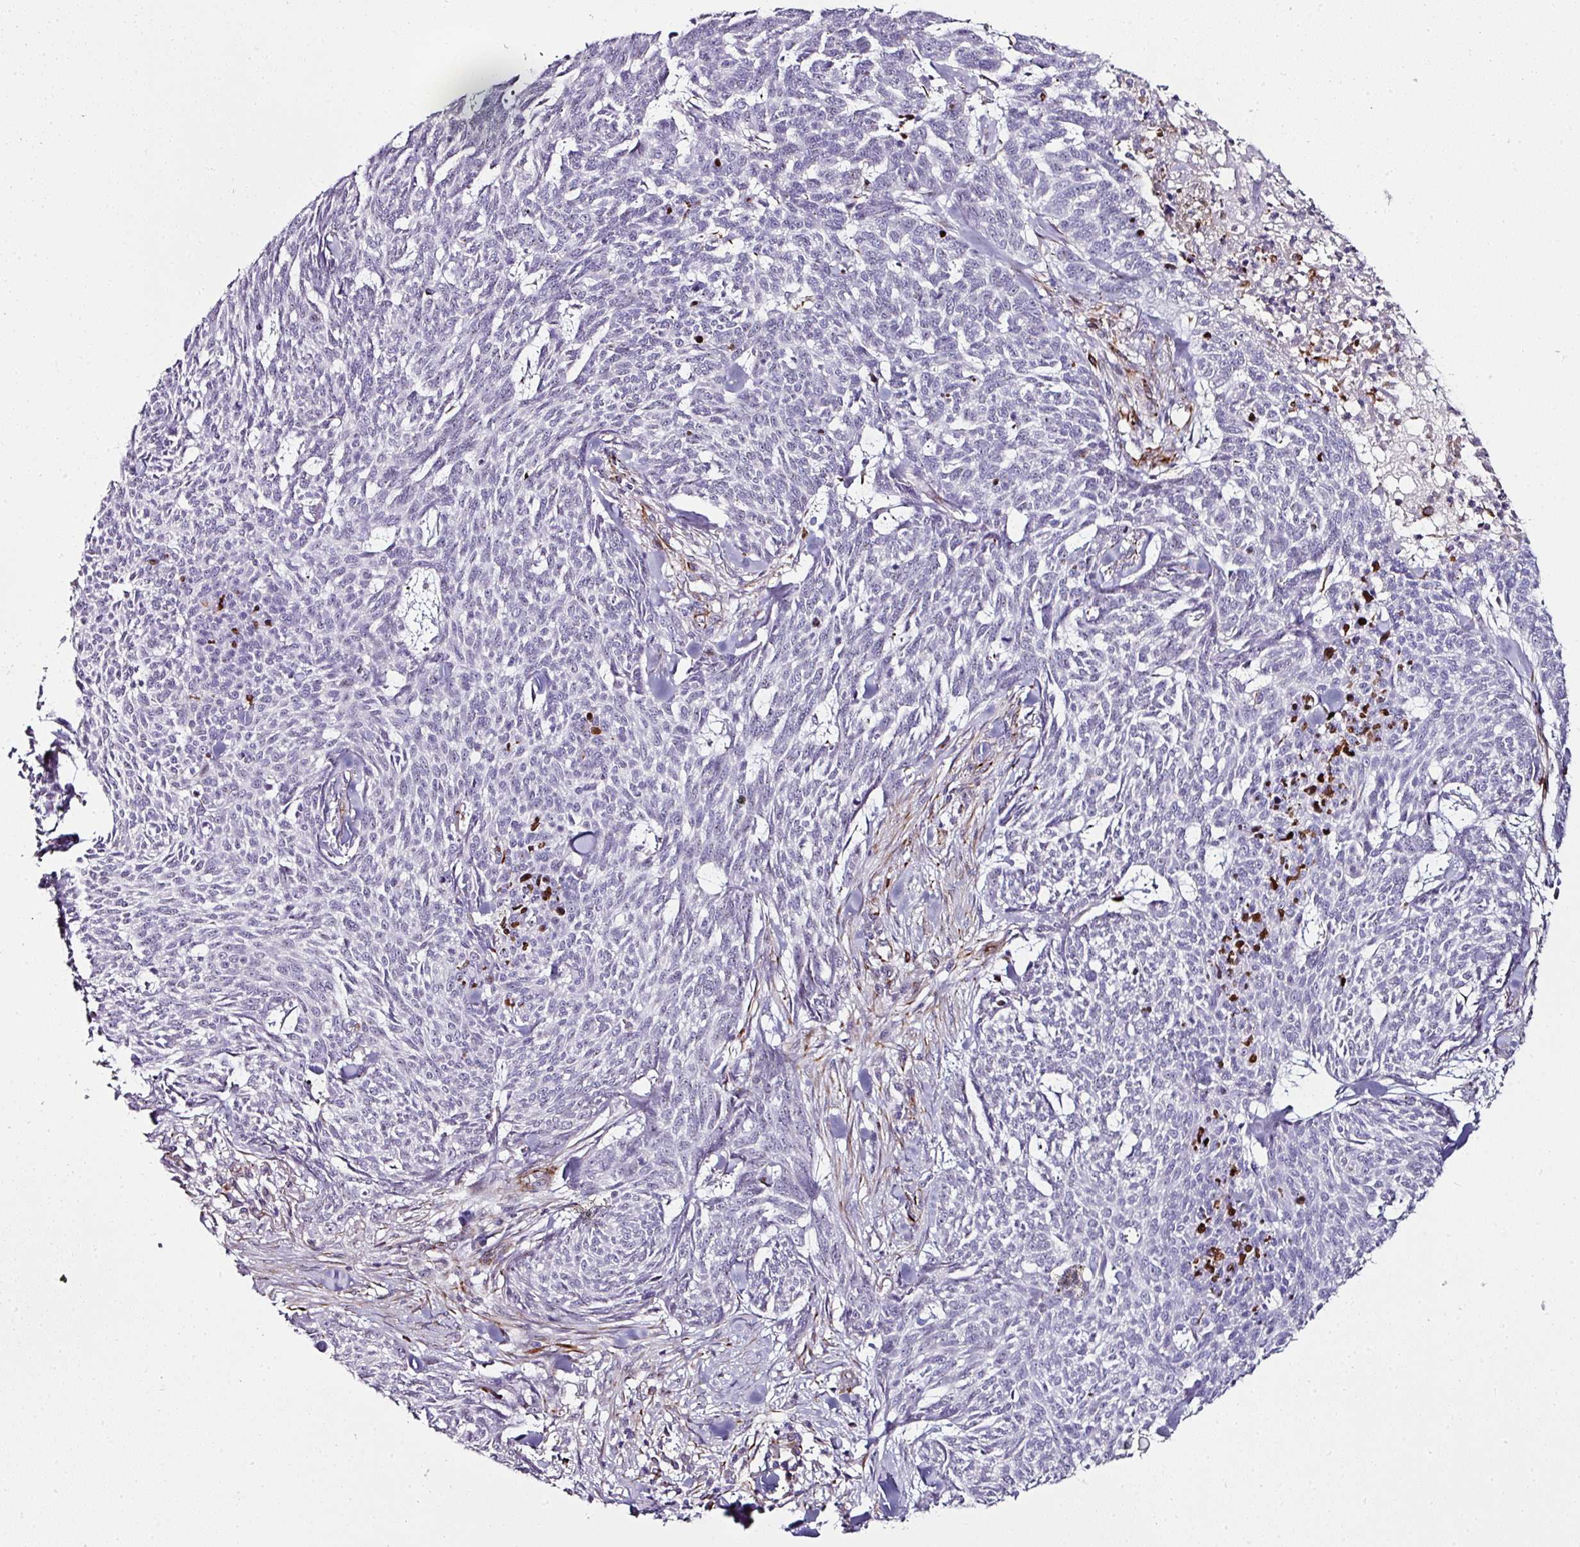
{"staining": {"intensity": "negative", "quantity": "none", "location": "none"}, "tissue": "skin cancer", "cell_type": "Tumor cells", "image_type": "cancer", "snomed": [{"axis": "morphology", "description": "Basal cell carcinoma"}, {"axis": "topography", "description": "Skin"}], "caption": "IHC photomicrograph of basal cell carcinoma (skin) stained for a protein (brown), which reveals no expression in tumor cells.", "gene": "TMPRSS9", "patient": {"sex": "female", "age": 93}}